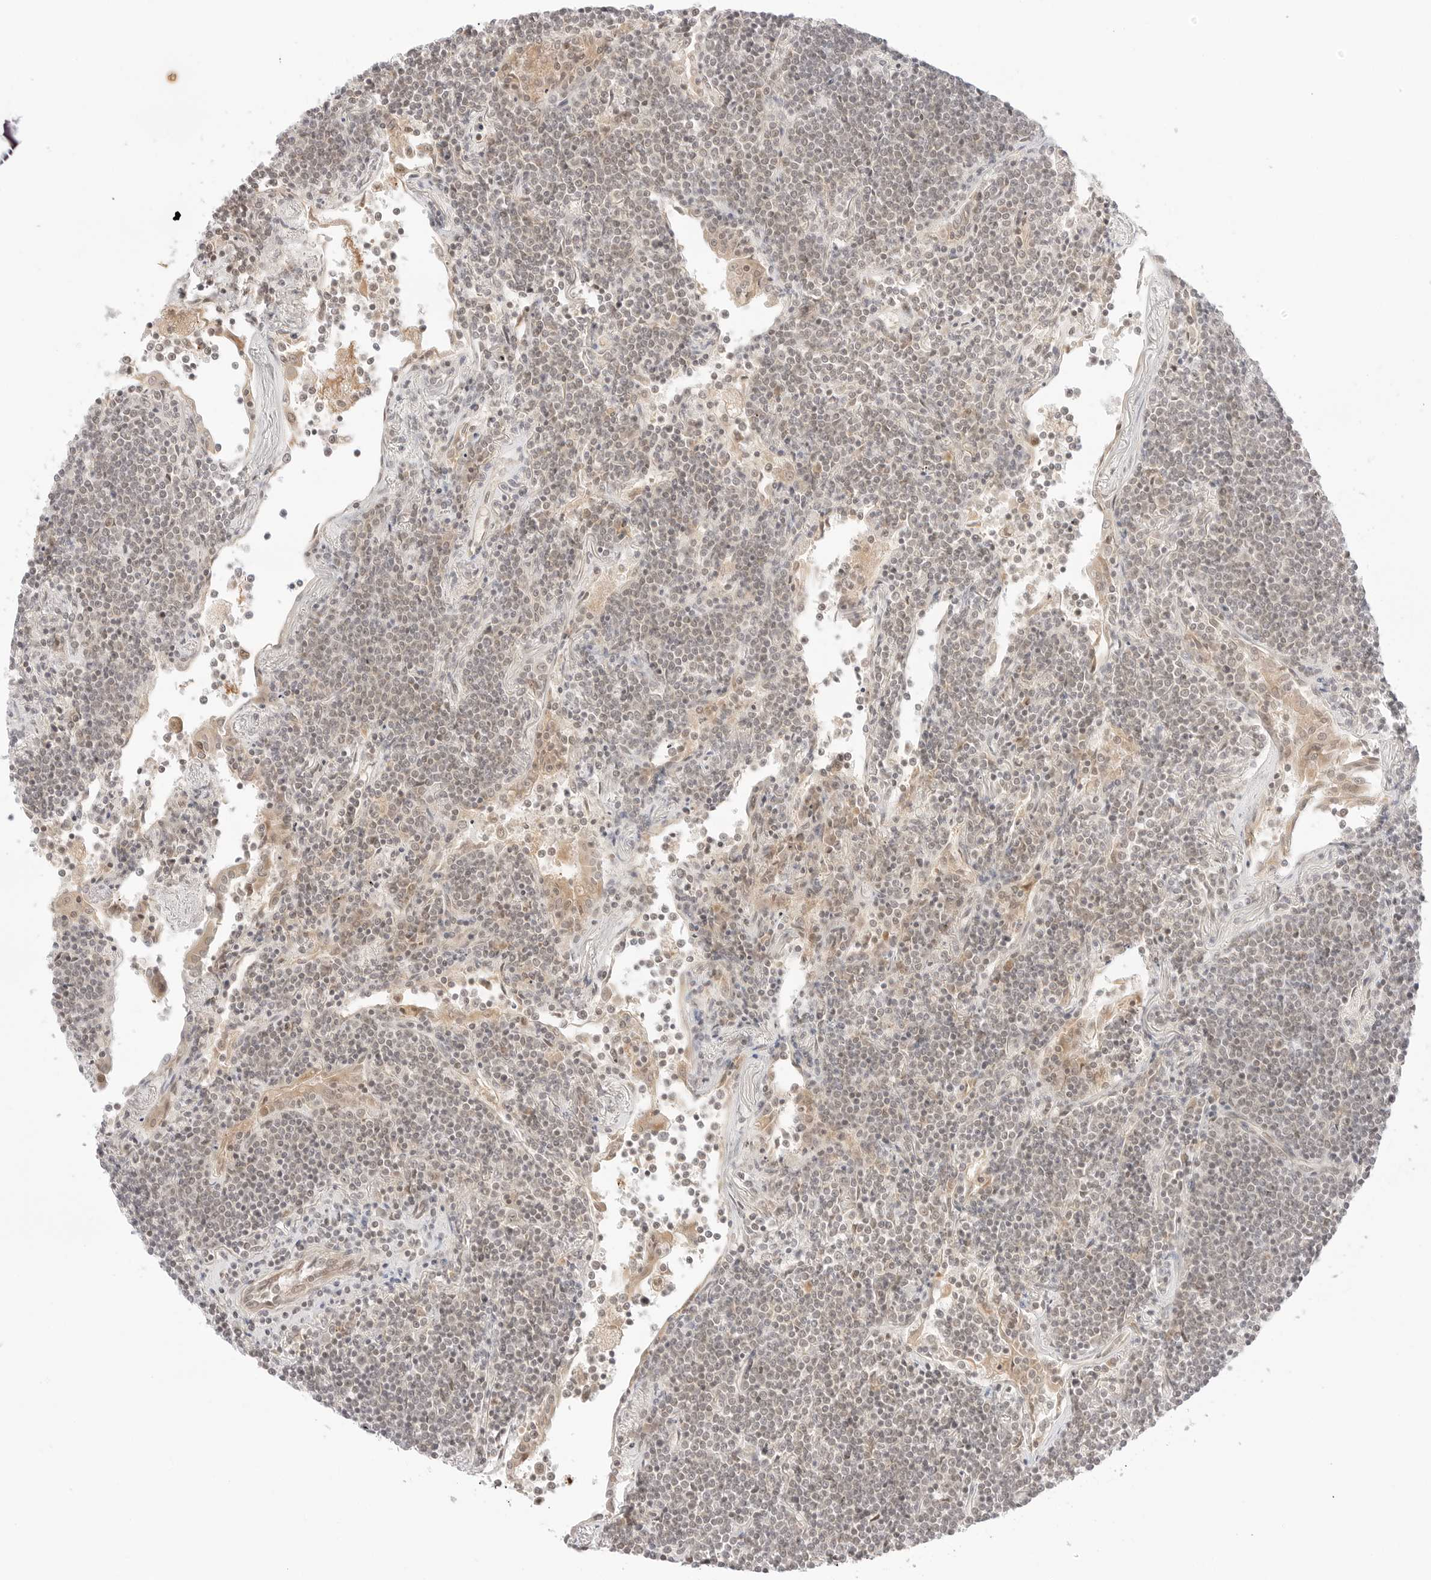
{"staining": {"intensity": "negative", "quantity": "none", "location": "none"}, "tissue": "lymphoma", "cell_type": "Tumor cells", "image_type": "cancer", "snomed": [{"axis": "morphology", "description": "Malignant lymphoma, non-Hodgkin's type, Low grade"}, {"axis": "topography", "description": "Lung"}], "caption": "IHC of human lymphoma displays no staining in tumor cells.", "gene": "RPS6KL1", "patient": {"sex": "female", "age": 71}}